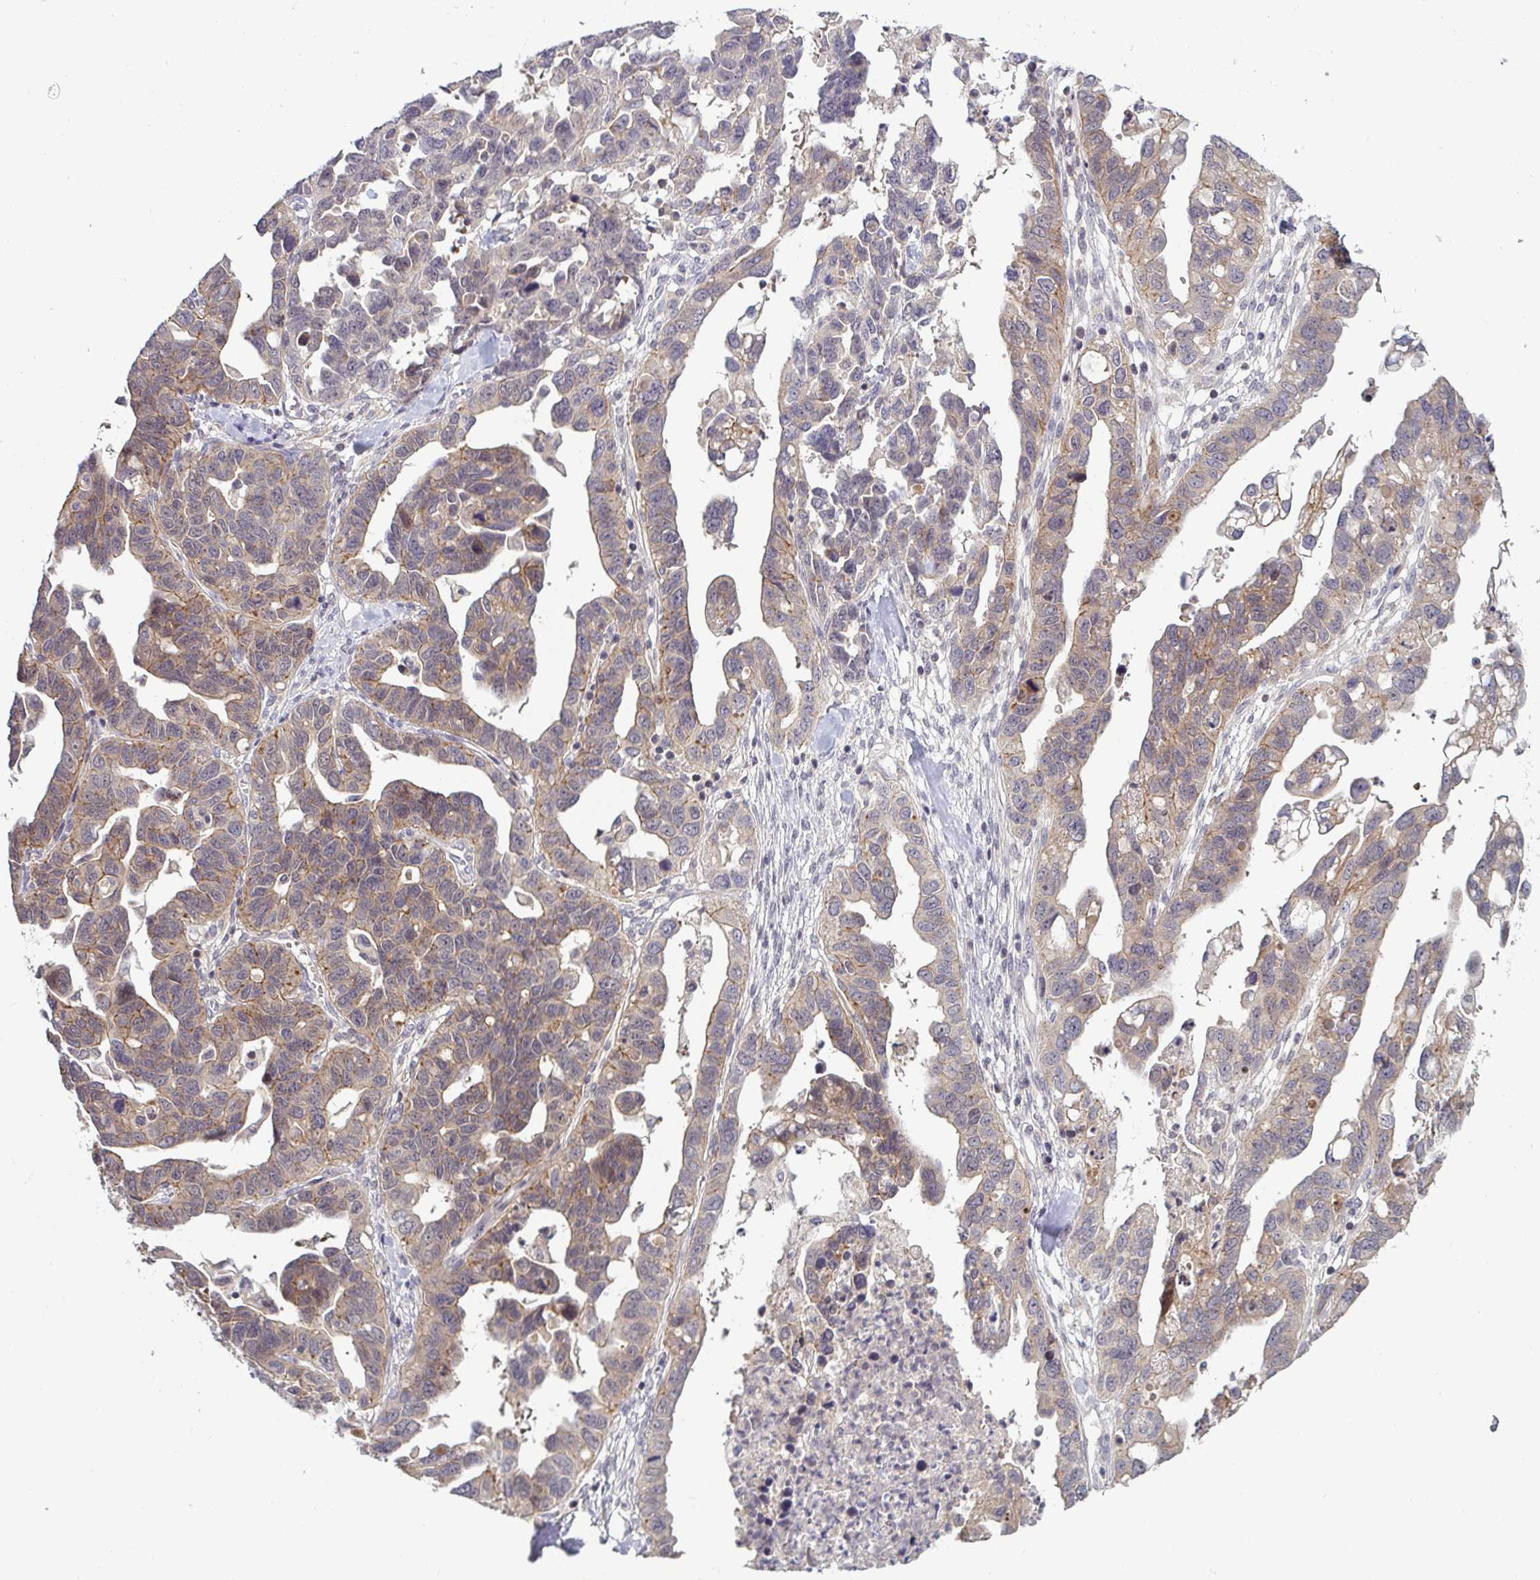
{"staining": {"intensity": "moderate", "quantity": "25%-75%", "location": "cytoplasmic/membranous"}, "tissue": "ovarian cancer", "cell_type": "Tumor cells", "image_type": "cancer", "snomed": [{"axis": "morphology", "description": "Cystadenocarcinoma, serous, NOS"}, {"axis": "topography", "description": "Ovary"}], "caption": "A brown stain highlights moderate cytoplasmic/membranous positivity of a protein in ovarian cancer tumor cells. Immunohistochemistry (ihc) stains the protein in brown and the nuclei are stained blue.", "gene": "GSTM1", "patient": {"sex": "female", "age": 69}}